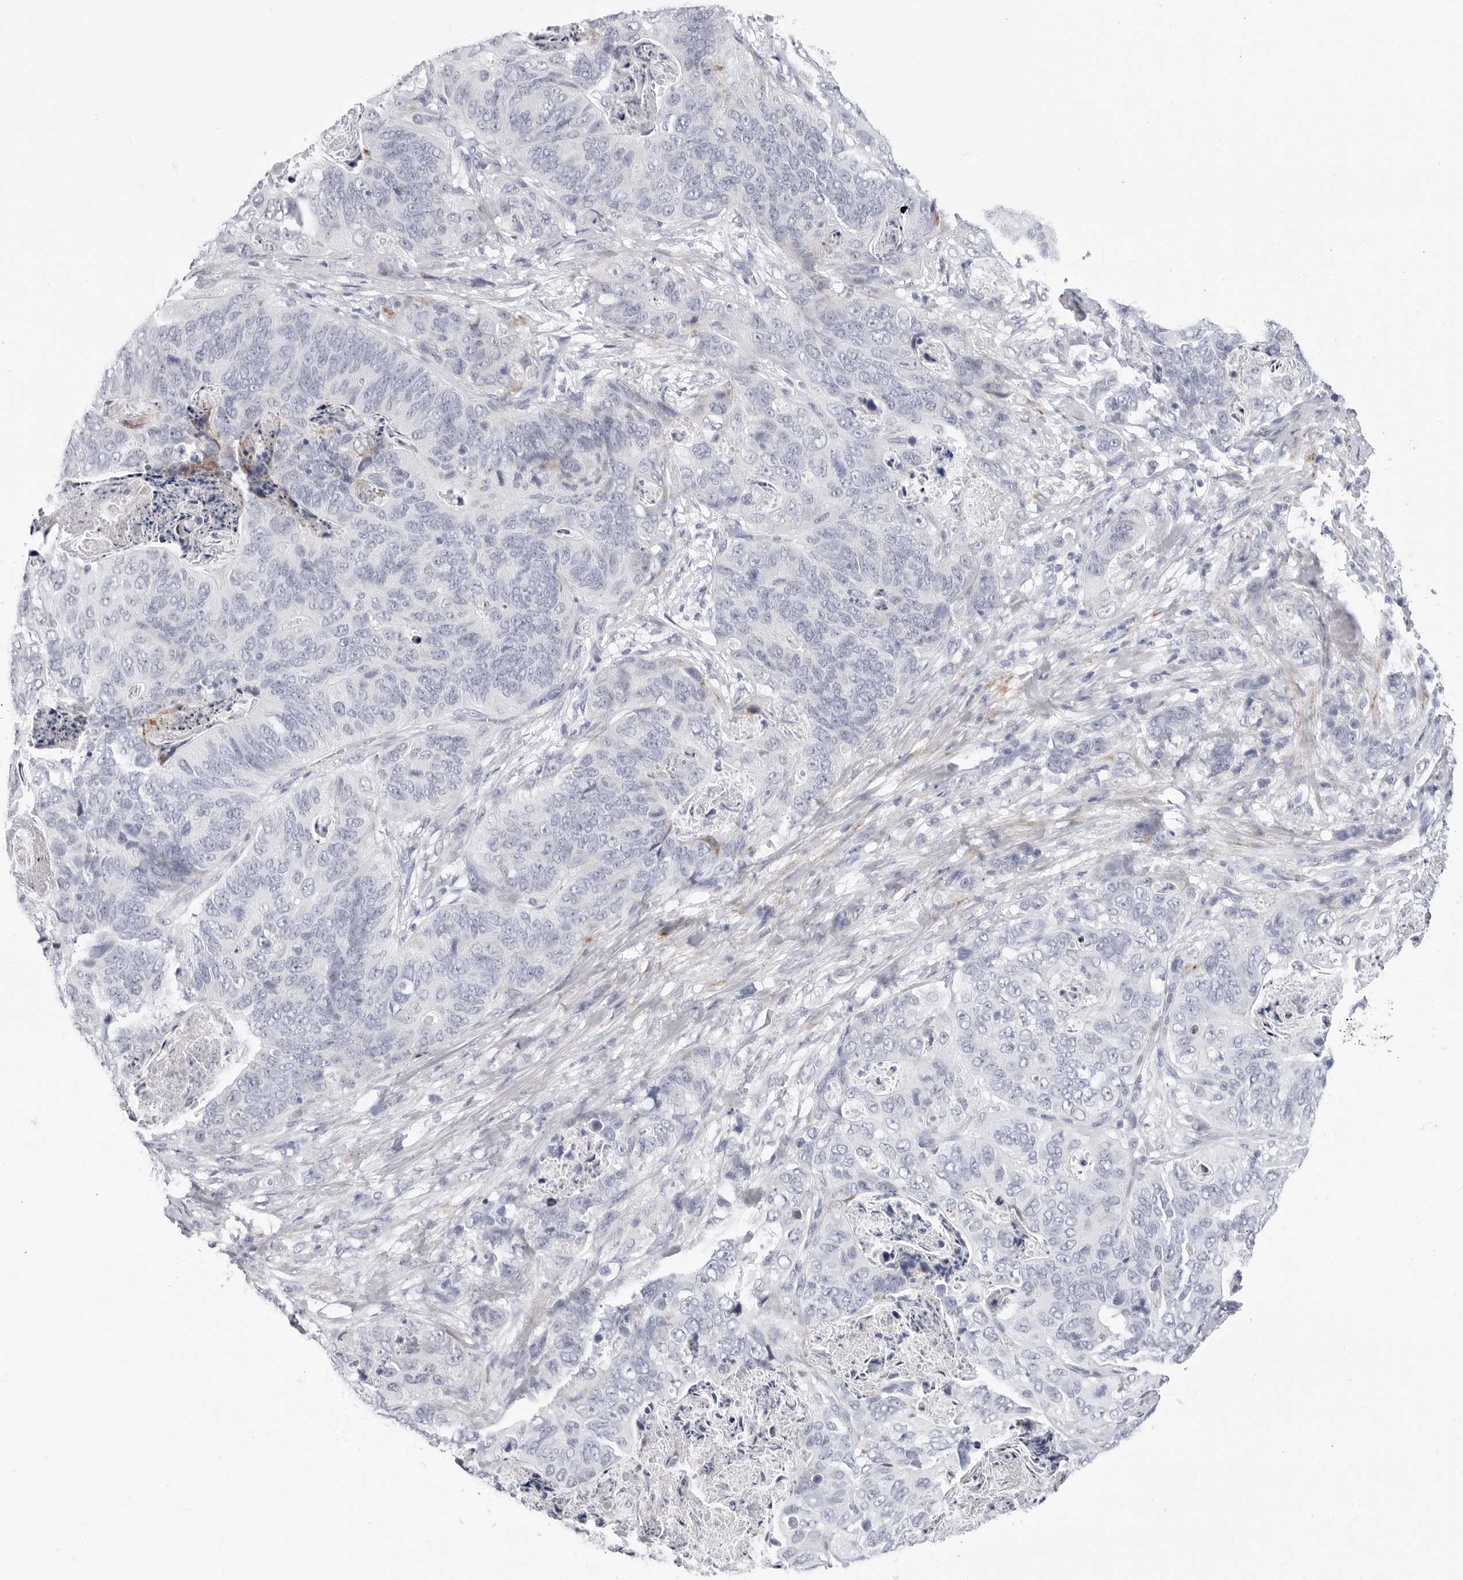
{"staining": {"intensity": "negative", "quantity": "none", "location": "none"}, "tissue": "stomach cancer", "cell_type": "Tumor cells", "image_type": "cancer", "snomed": [{"axis": "morphology", "description": "Normal tissue, NOS"}, {"axis": "morphology", "description": "Adenocarcinoma, NOS"}, {"axis": "topography", "description": "Stomach"}], "caption": "Tumor cells are negative for brown protein staining in stomach adenocarcinoma.", "gene": "ERICH3", "patient": {"sex": "female", "age": 89}}